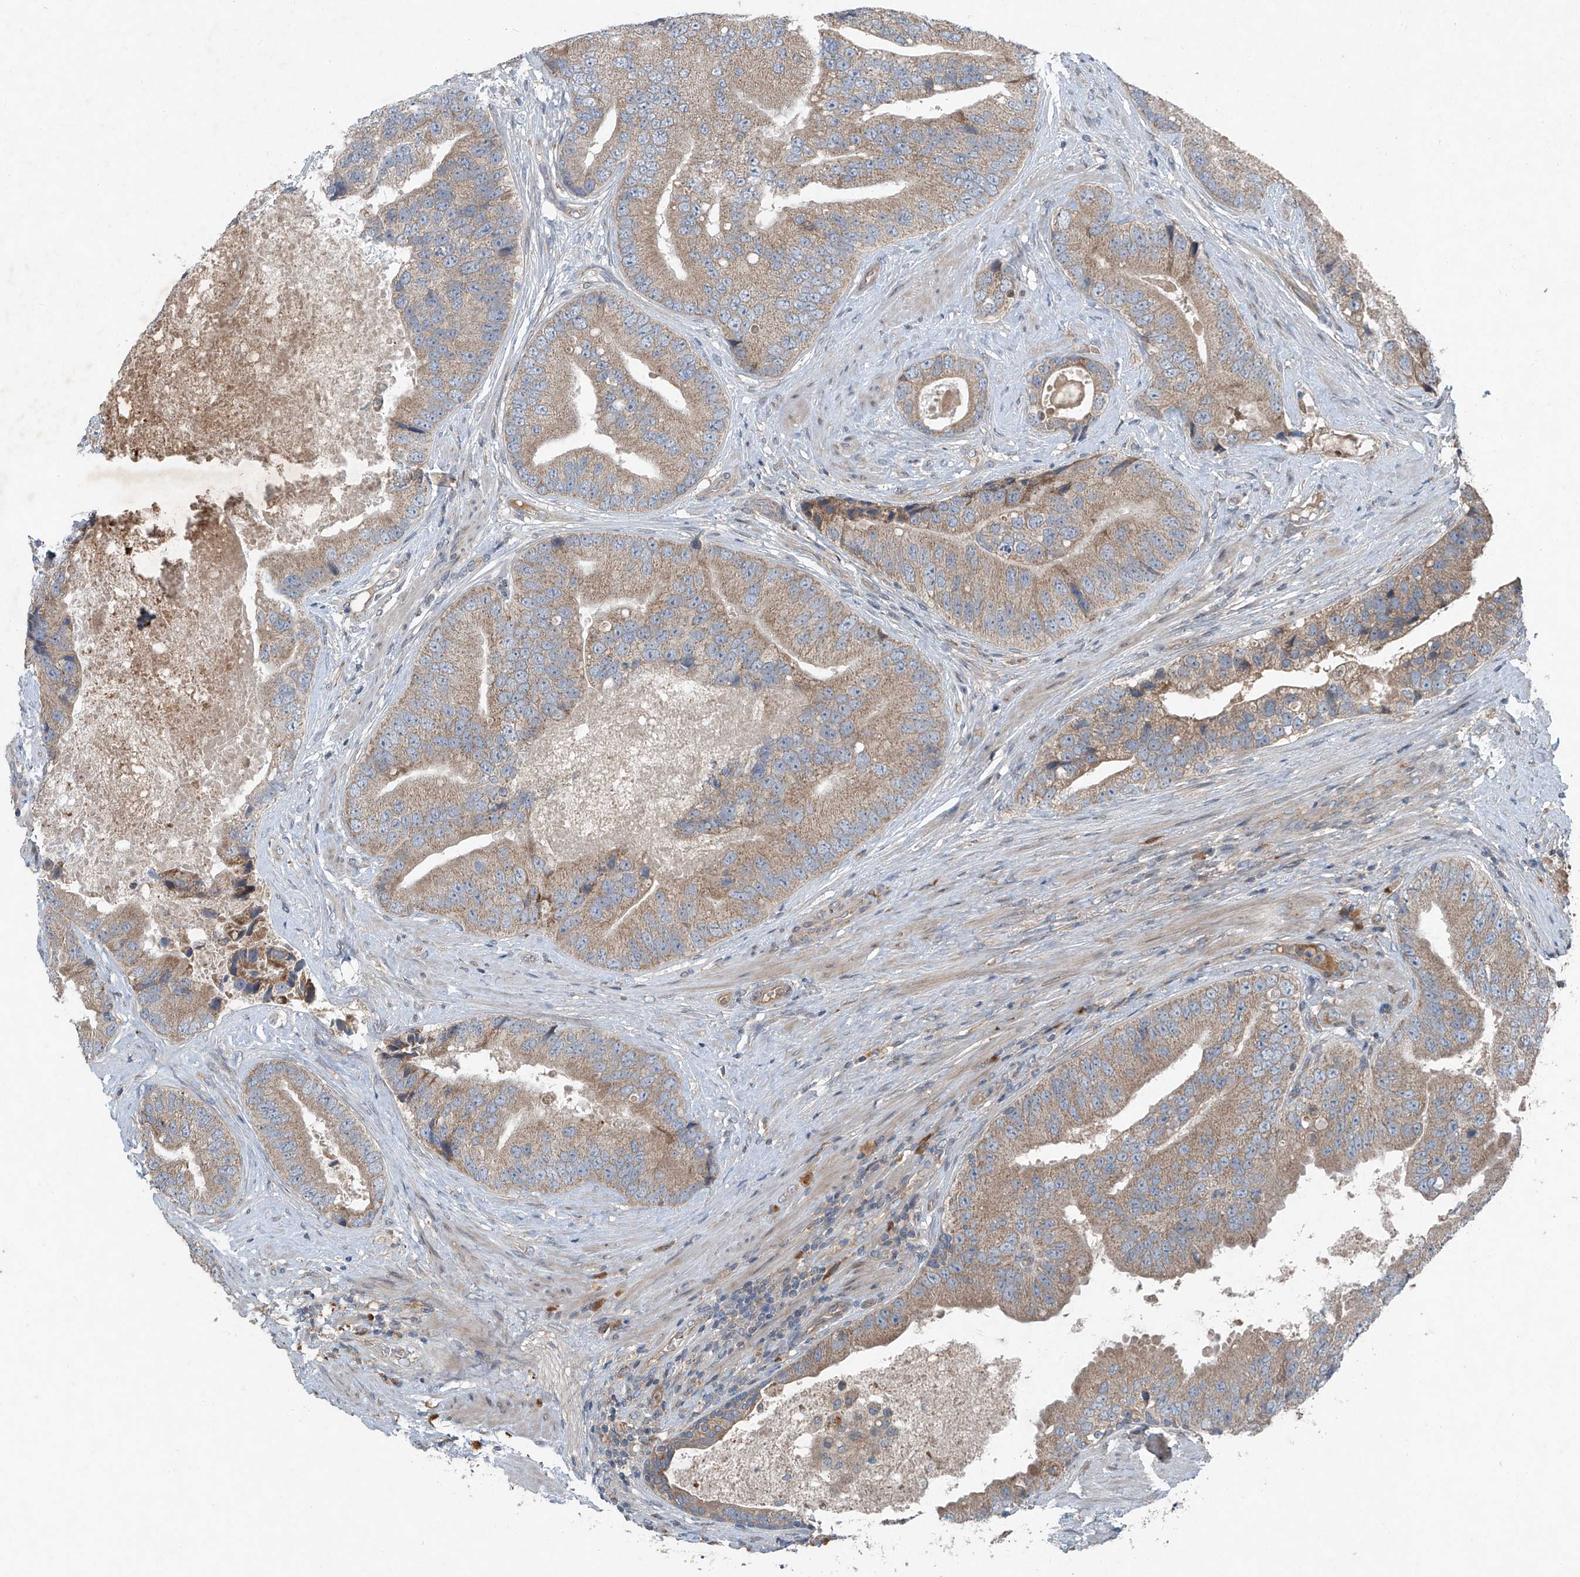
{"staining": {"intensity": "moderate", "quantity": ">75%", "location": "cytoplasmic/membranous"}, "tissue": "prostate cancer", "cell_type": "Tumor cells", "image_type": "cancer", "snomed": [{"axis": "morphology", "description": "Adenocarcinoma, High grade"}, {"axis": "topography", "description": "Prostate"}], "caption": "A micrograph showing moderate cytoplasmic/membranous positivity in approximately >75% of tumor cells in prostate cancer, as visualized by brown immunohistochemical staining.", "gene": "FOXRED2", "patient": {"sex": "male", "age": 70}}